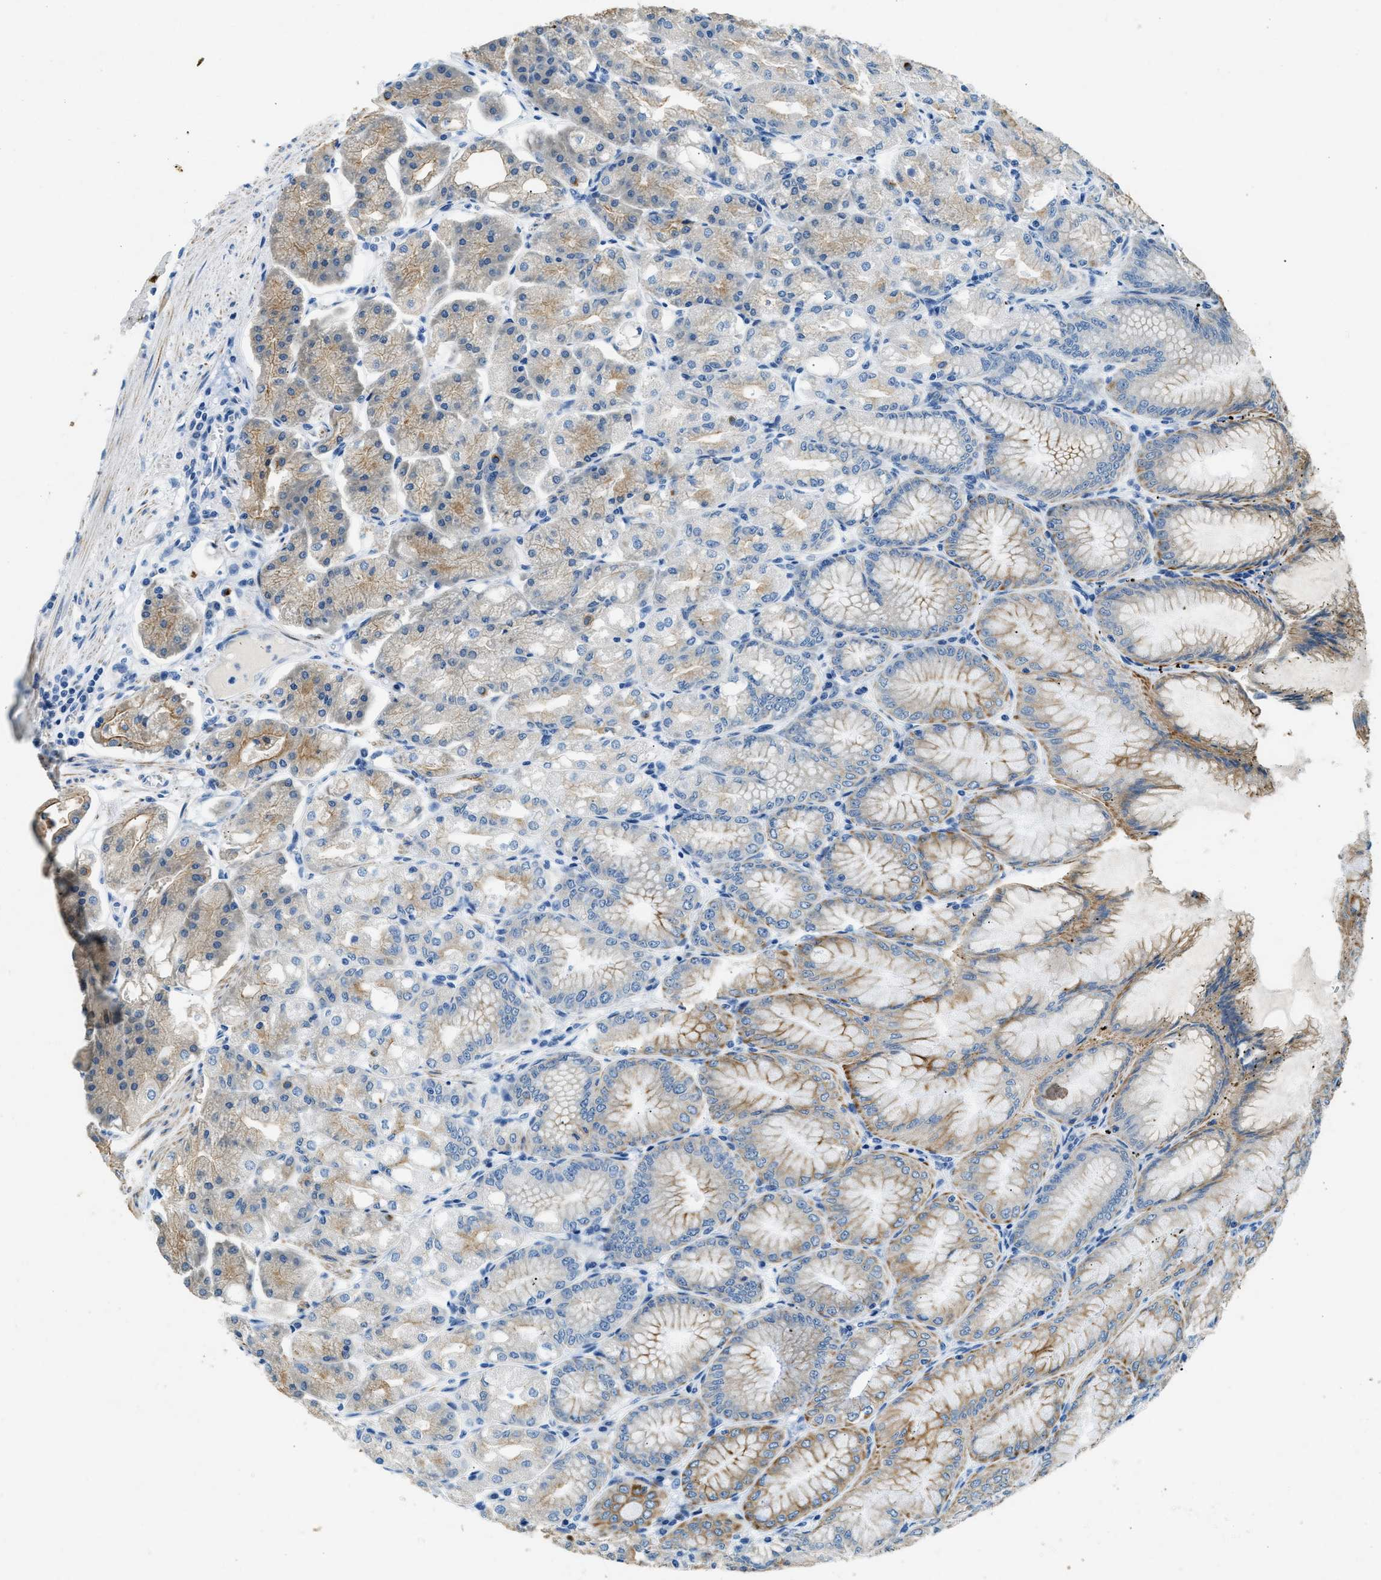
{"staining": {"intensity": "strong", "quantity": "25%-75%", "location": "cytoplasmic/membranous"}, "tissue": "stomach", "cell_type": "Glandular cells", "image_type": "normal", "snomed": [{"axis": "morphology", "description": "Normal tissue, NOS"}, {"axis": "topography", "description": "Stomach, lower"}], "caption": "Strong cytoplasmic/membranous staining for a protein is seen in approximately 25%-75% of glandular cells of unremarkable stomach using immunohistochemistry.", "gene": "CFAP20", "patient": {"sex": "male", "age": 71}}